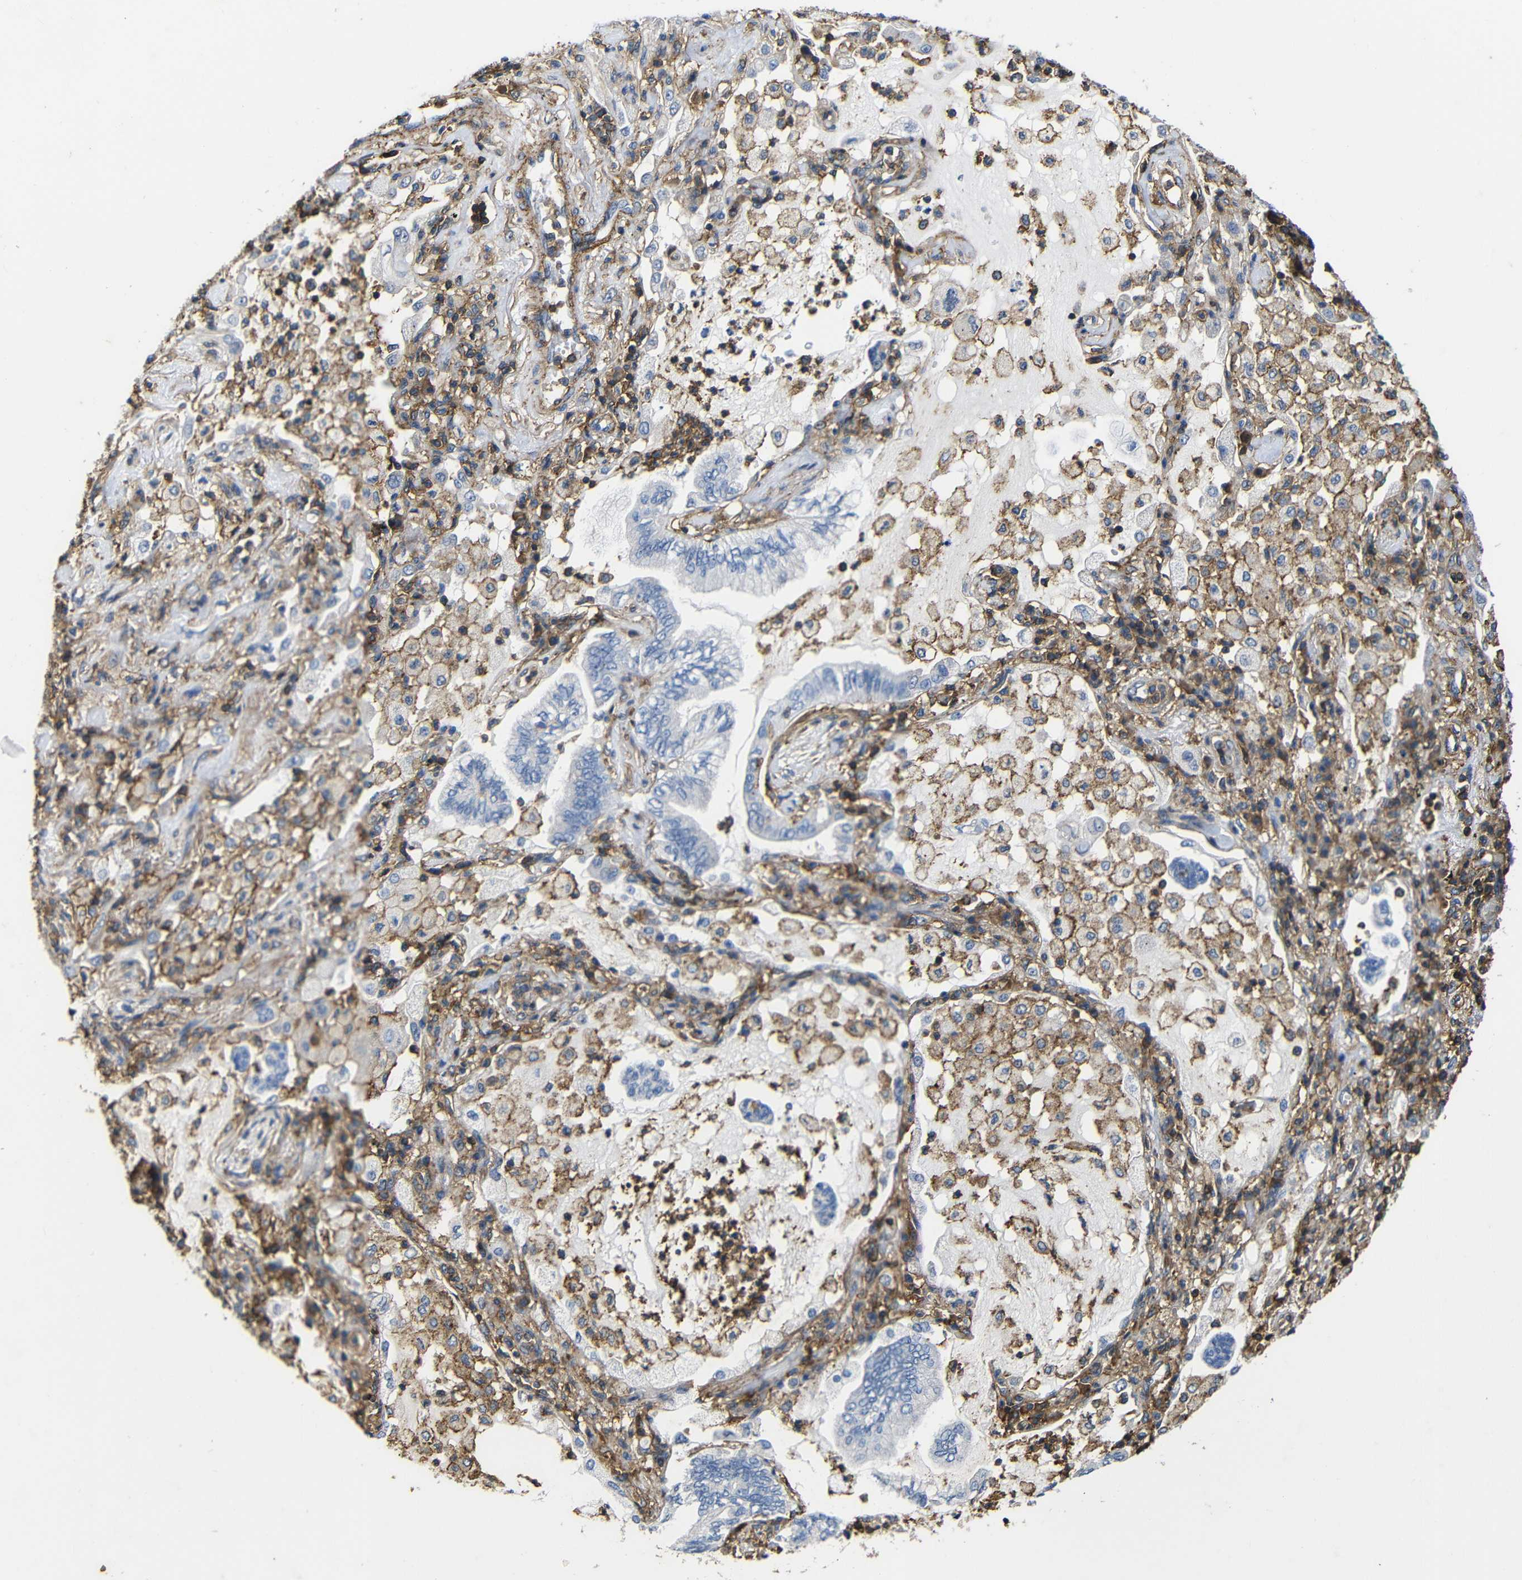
{"staining": {"intensity": "negative", "quantity": "none", "location": "none"}, "tissue": "lung cancer", "cell_type": "Tumor cells", "image_type": "cancer", "snomed": [{"axis": "morphology", "description": "Normal tissue, NOS"}, {"axis": "morphology", "description": "Adenocarcinoma, NOS"}, {"axis": "topography", "description": "Bronchus"}, {"axis": "topography", "description": "Lung"}], "caption": "High magnification brightfield microscopy of lung cancer (adenocarcinoma) stained with DAB (3,3'-diaminobenzidine) (brown) and counterstained with hematoxylin (blue): tumor cells show no significant staining. (DAB (3,3'-diaminobenzidine) immunohistochemistry visualized using brightfield microscopy, high magnification).", "gene": "PI4KA", "patient": {"sex": "female", "age": 70}}